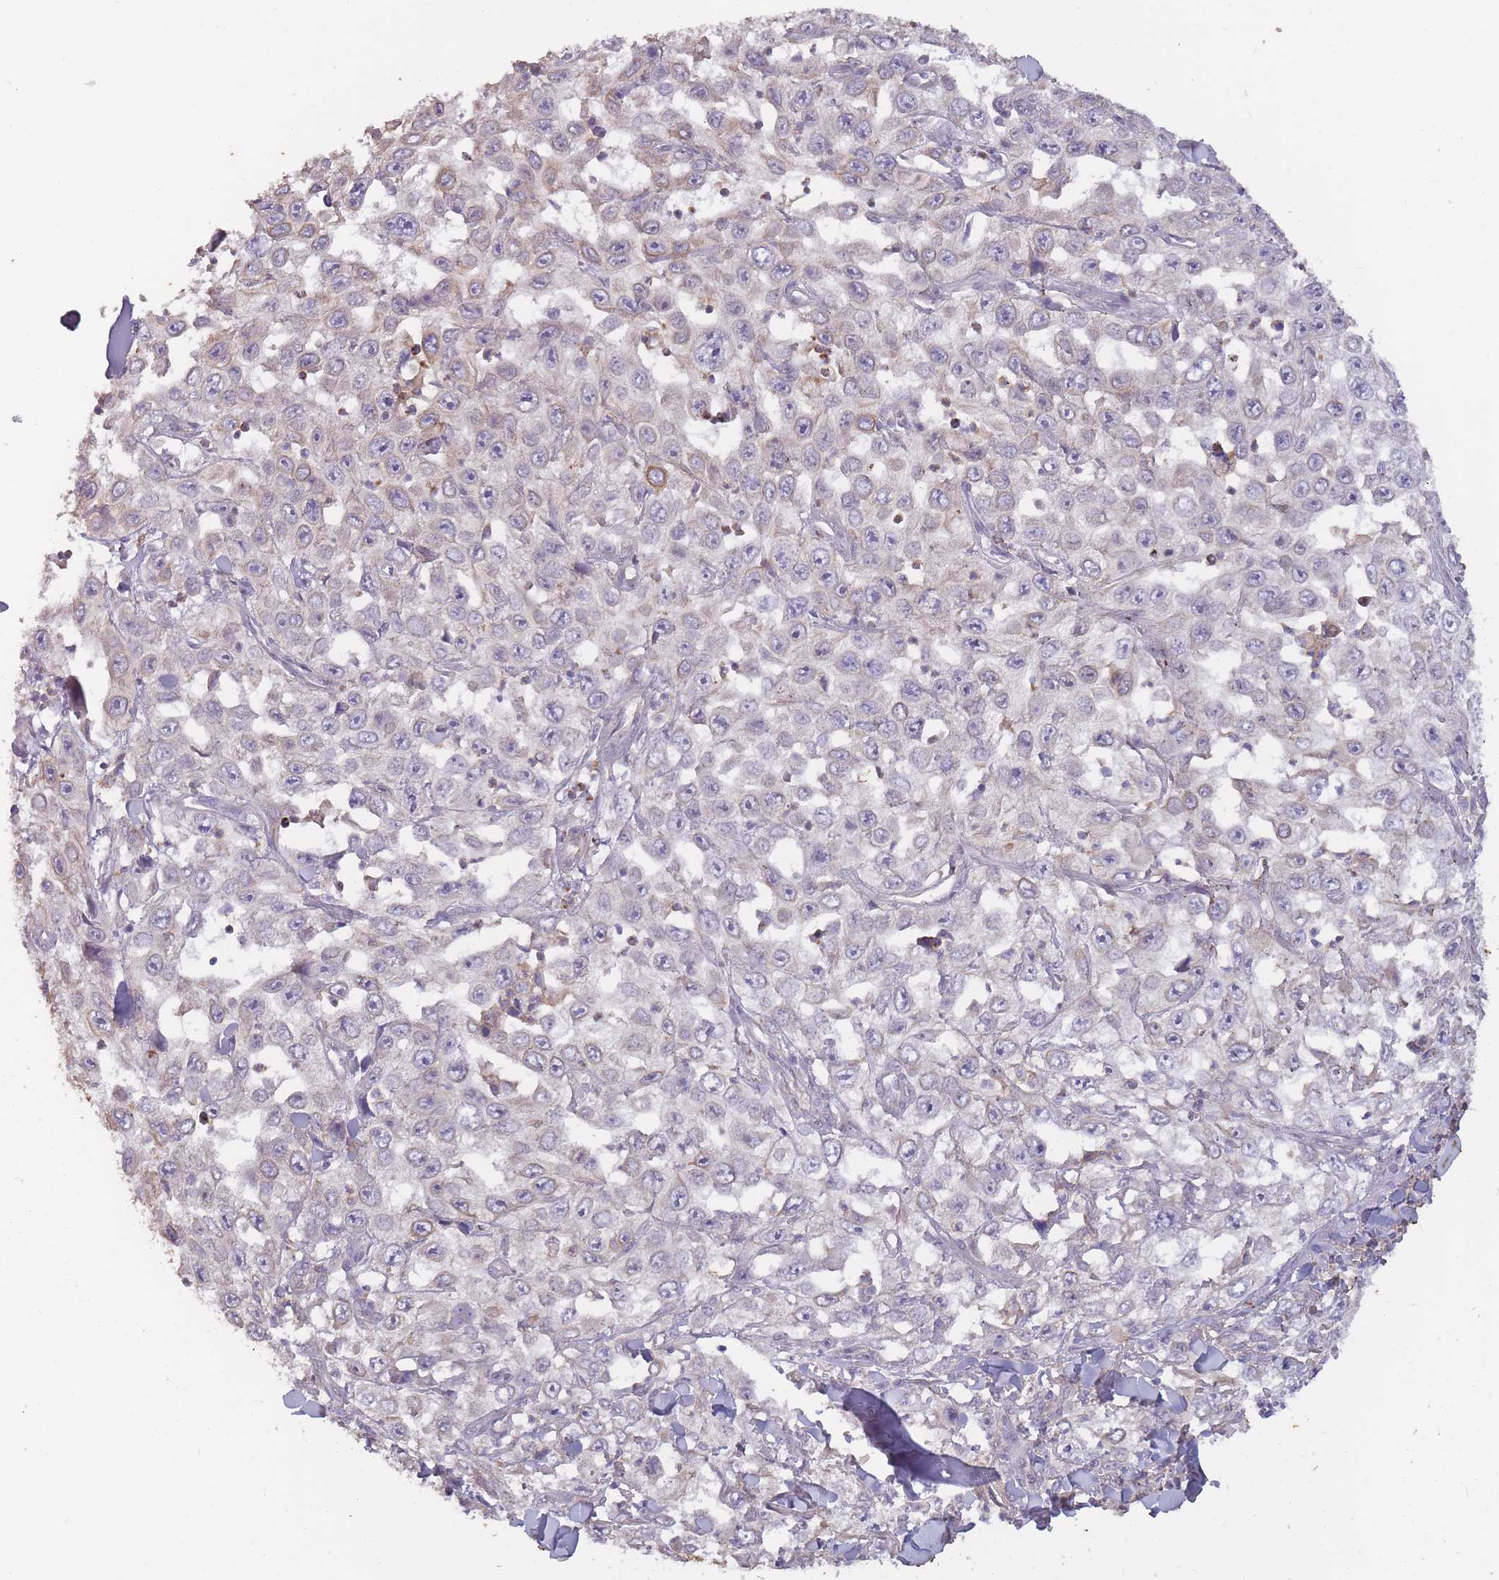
{"staining": {"intensity": "strong", "quantity": "25%-75%", "location": "cytoplasmic/membranous"}, "tissue": "skin cancer", "cell_type": "Tumor cells", "image_type": "cancer", "snomed": [{"axis": "morphology", "description": "Squamous cell carcinoma, NOS"}, {"axis": "topography", "description": "Skin"}], "caption": "Immunohistochemical staining of human skin squamous cell carcinoma exhibits high levels of strong cytoplasmic/membranous protein positivity in about 25%-75% of tumor cells.", "gene": "TET3", "patient": {"sex": "male", "age": 82}}